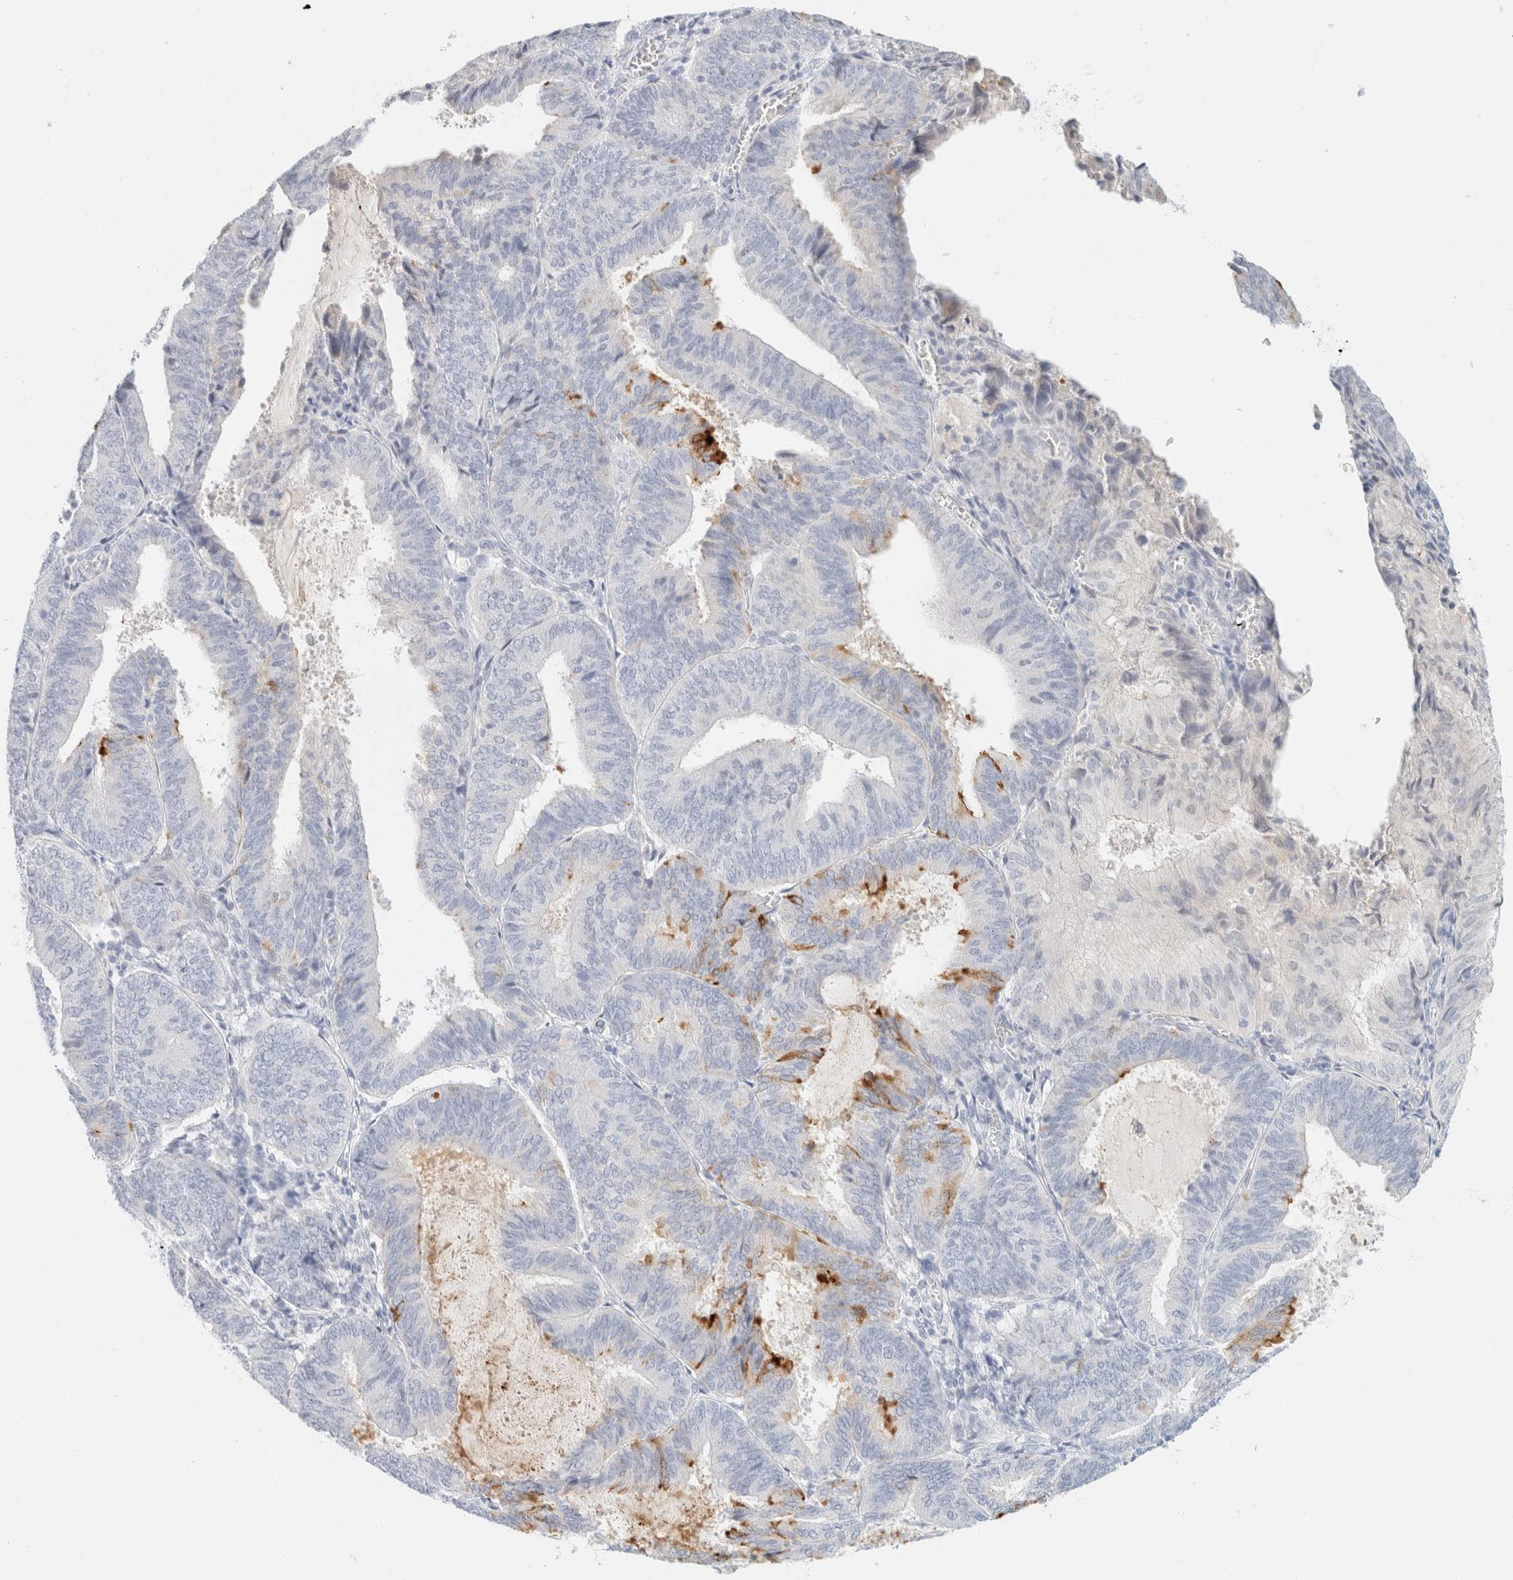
{"staining": {"intensity": "negative", "quantity": "none", "location": "none"}, "tissue": "endometrial cancer", "cell_type": "Tumor cells", "image_type": "cancer", "snomed": [{"axis": "morphology", "description": "Adenocarcinoma, NOS"}, {"axis": "topography", "description": "Endometrium"}], "caption": "DAB (3,3'-diaminobenzidine) immunohistochemical staining of endometrial cancer (adenocarcinoma) reveals no significant staining in tumor cells.", "gene": "KRT20", "patient": {"sex": "female", "age": 81}}